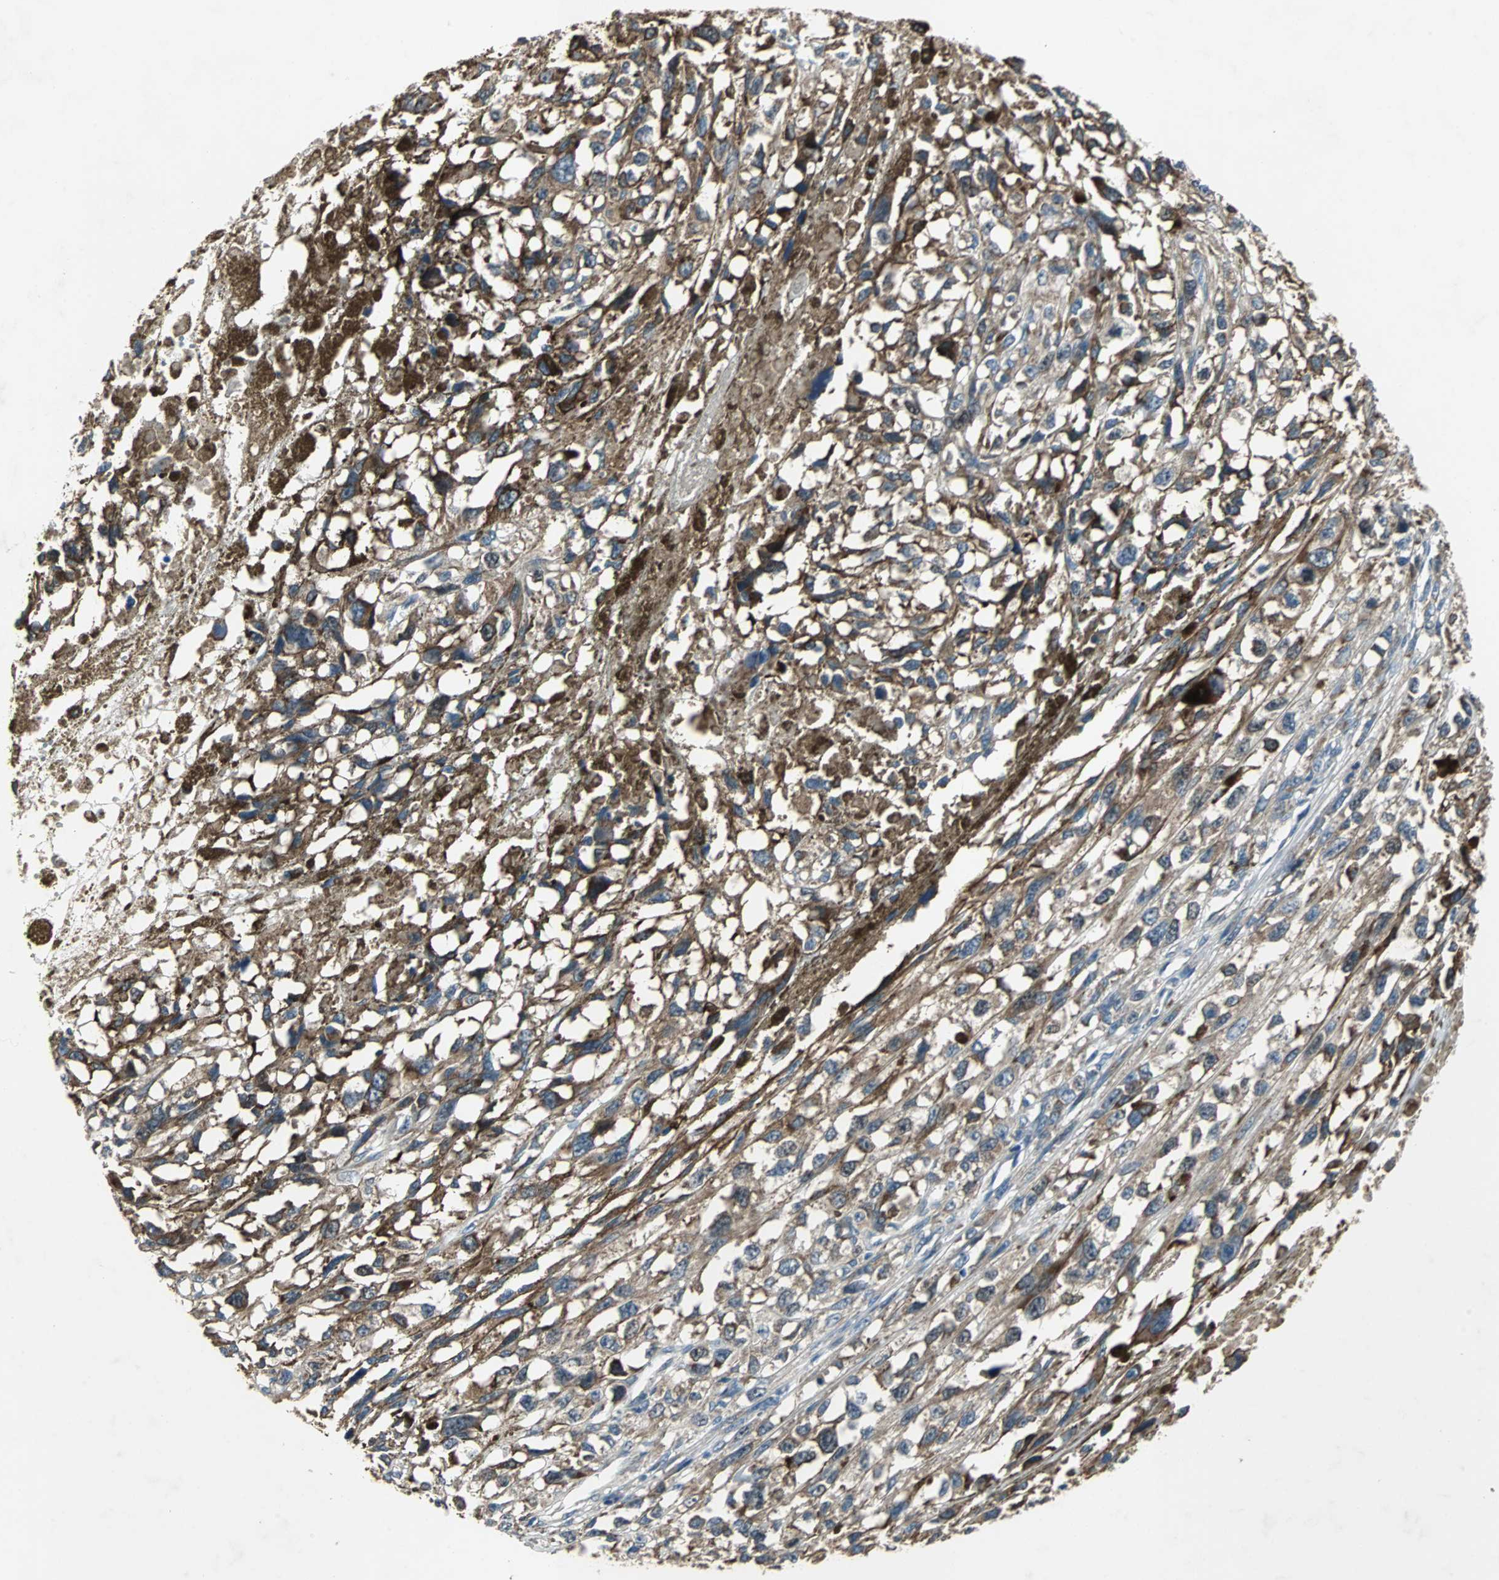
{"staining": {"intensity": "moderate", "quantity": ">75%", "location": "cytoplasmic/membranous"}, "tissue": "melanoma", "cell_type": "Tumor cells", "image_type": "cancer", "snomed": [{"axis": "morphology", "description": "Malignant melanoma, Metastatic site"}, {"axis": "topography", "description": "Lymph node"}], "caption": "IHC of melanoma displays medium levels of moderate cytoplasmic/membranous positivity in approximately >75% of tumor cells.", "gene": "SOS1", "patient": {"sex": "male", "age": 59}}